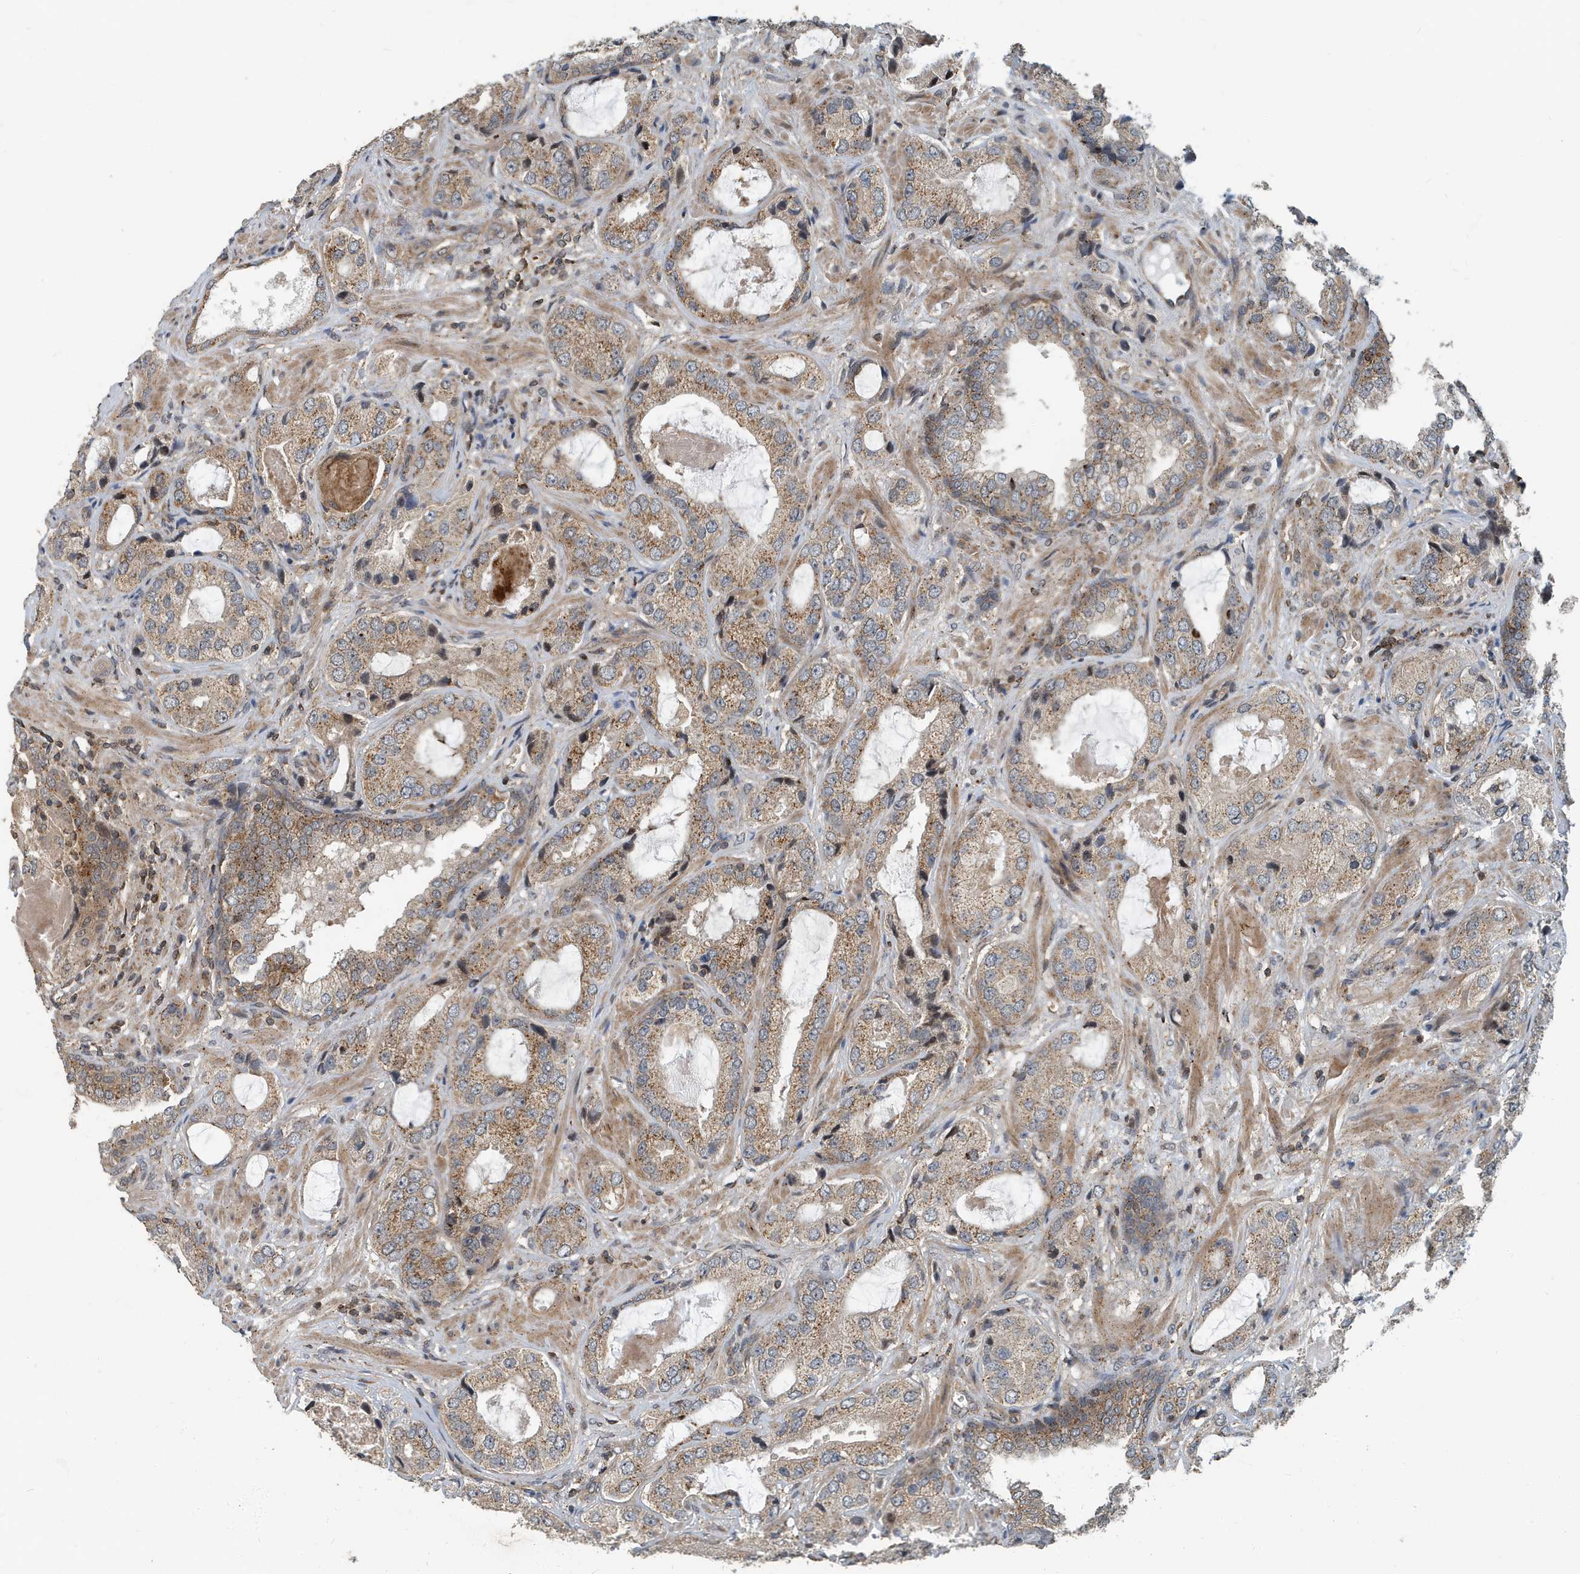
{"staining": {"intensity": "moderate", "quantity": ">75%", "location": "cytoplasmic/membranous"}, "tissue": "prostate cancer", "cell_type": "Tumor cells", "image_type": "cancer", "snomed": [{"axis": "morphology", "description": "Normal tissue, NOS"}, {"axis": "morphology", "description": "Adenocarcinoma, High grade"}, {"axis": "topography", "description": "Prostate"}, {"axis": "topography", "description": "Peripheral nerve tissue"}], "caption": "High-magnification brightfield microscopy of adenocarcinoma (high-grade) (prostate) stained with DAB (brown) and counterstained with hematoxylin (blue). tumor cells exhibit moderate cytoplasmic/membranous staining is identified in approximately>75% of cells.", "gene": "KIF15", "patient": {"sex": "male", "age": 59}}